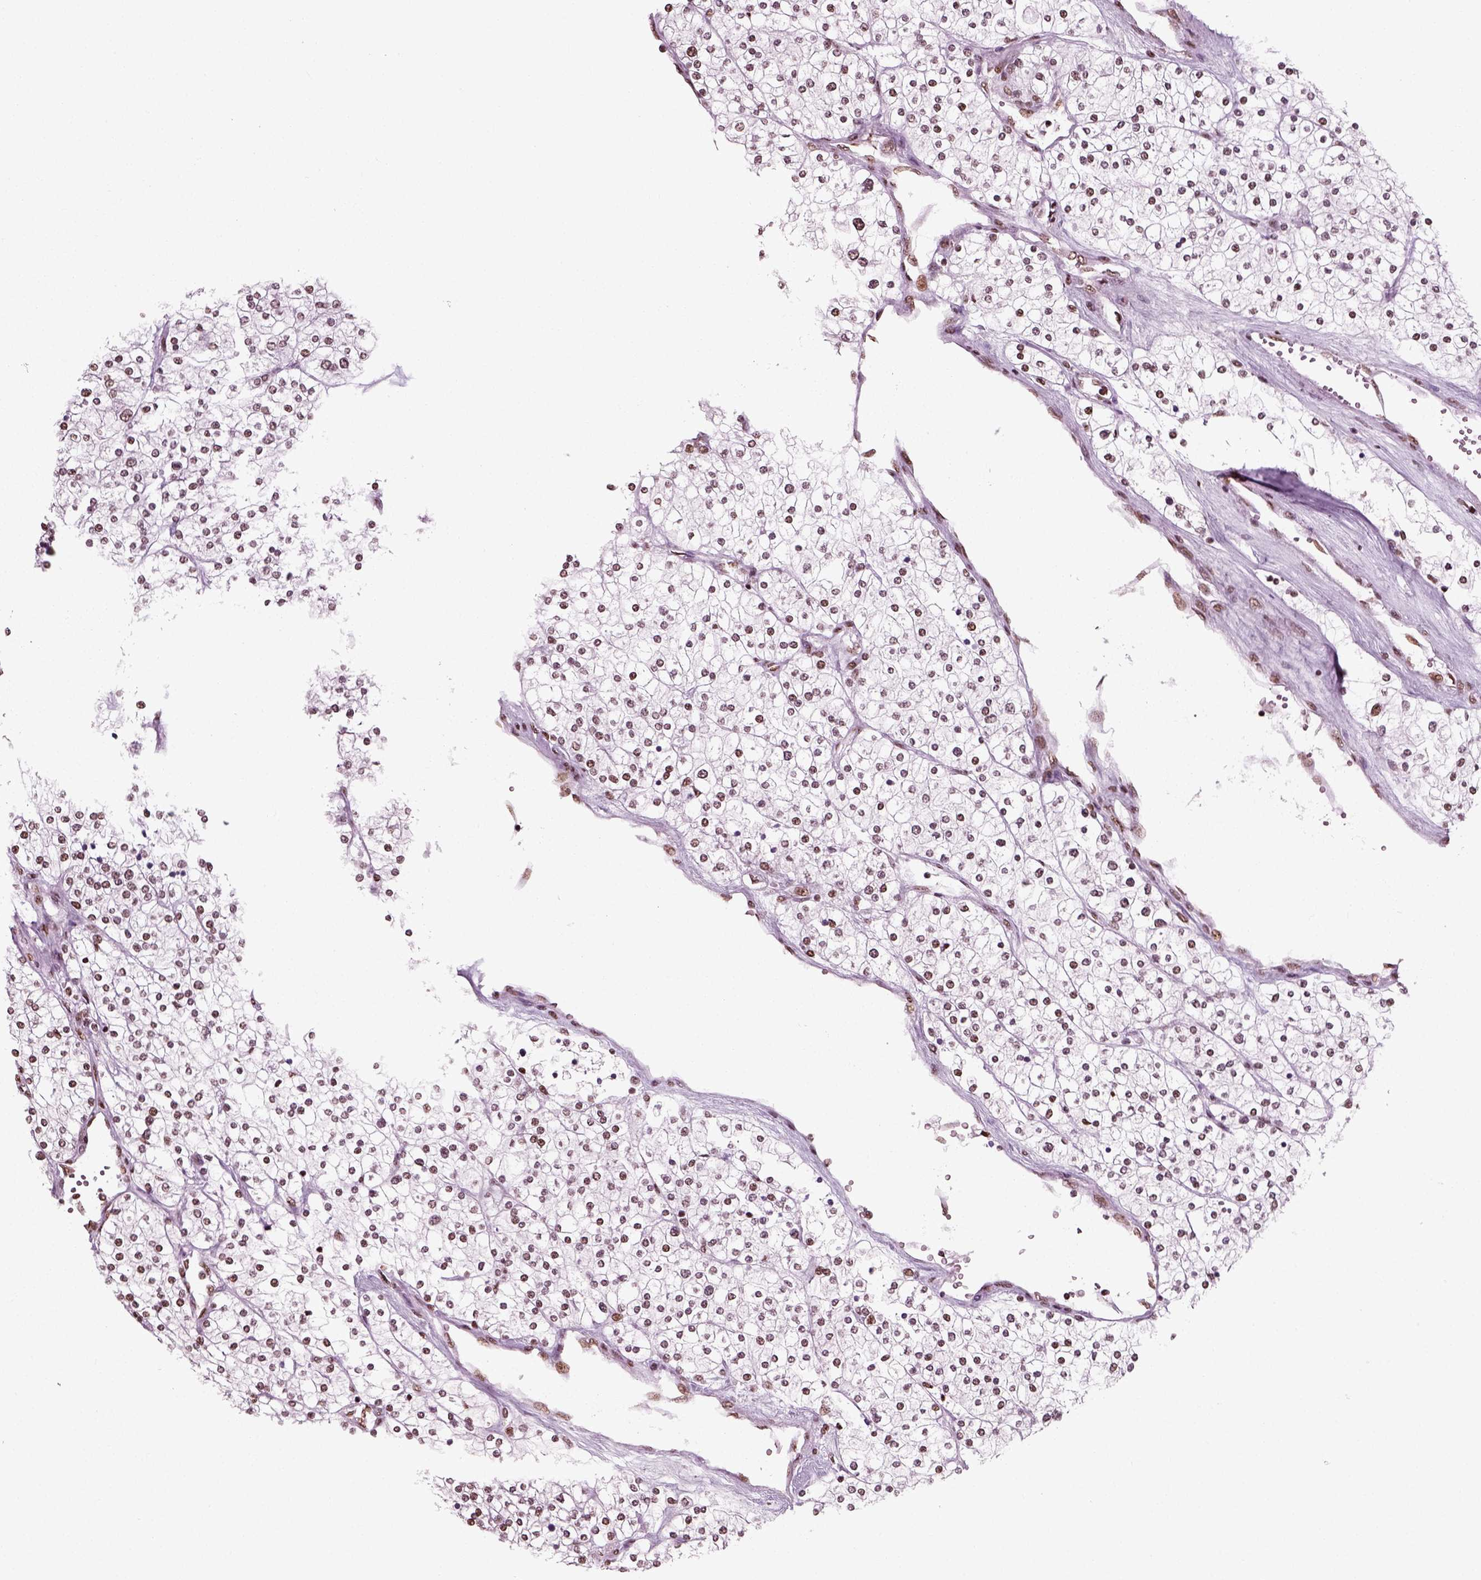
{"staining": {"intensity": "moderate", "quantity": "<25%", "location": "nuclear"}, "tissue": "renal cancer", "cell_type": "Tumor cells", "image_type": "cancer", "snomed": [{"axis": "morphology", "description": "Adenocarcinoma, NOS"}, {"axis": "topography", "description": "Kidney"}], "caption": "IHC (DAB (3,3'-diaminobenzidine)) staining of human renal cancer (adenocarcinoma) displays moderate nuclear protein staining in about <25% of tumor cells. The protein is stained brown, and the nuclei are stained in blue (DAB IHC with brightfield microscopy, high magnification).", "gene": "POLR1H", "patient": {"sex": "male", "age": 80}}